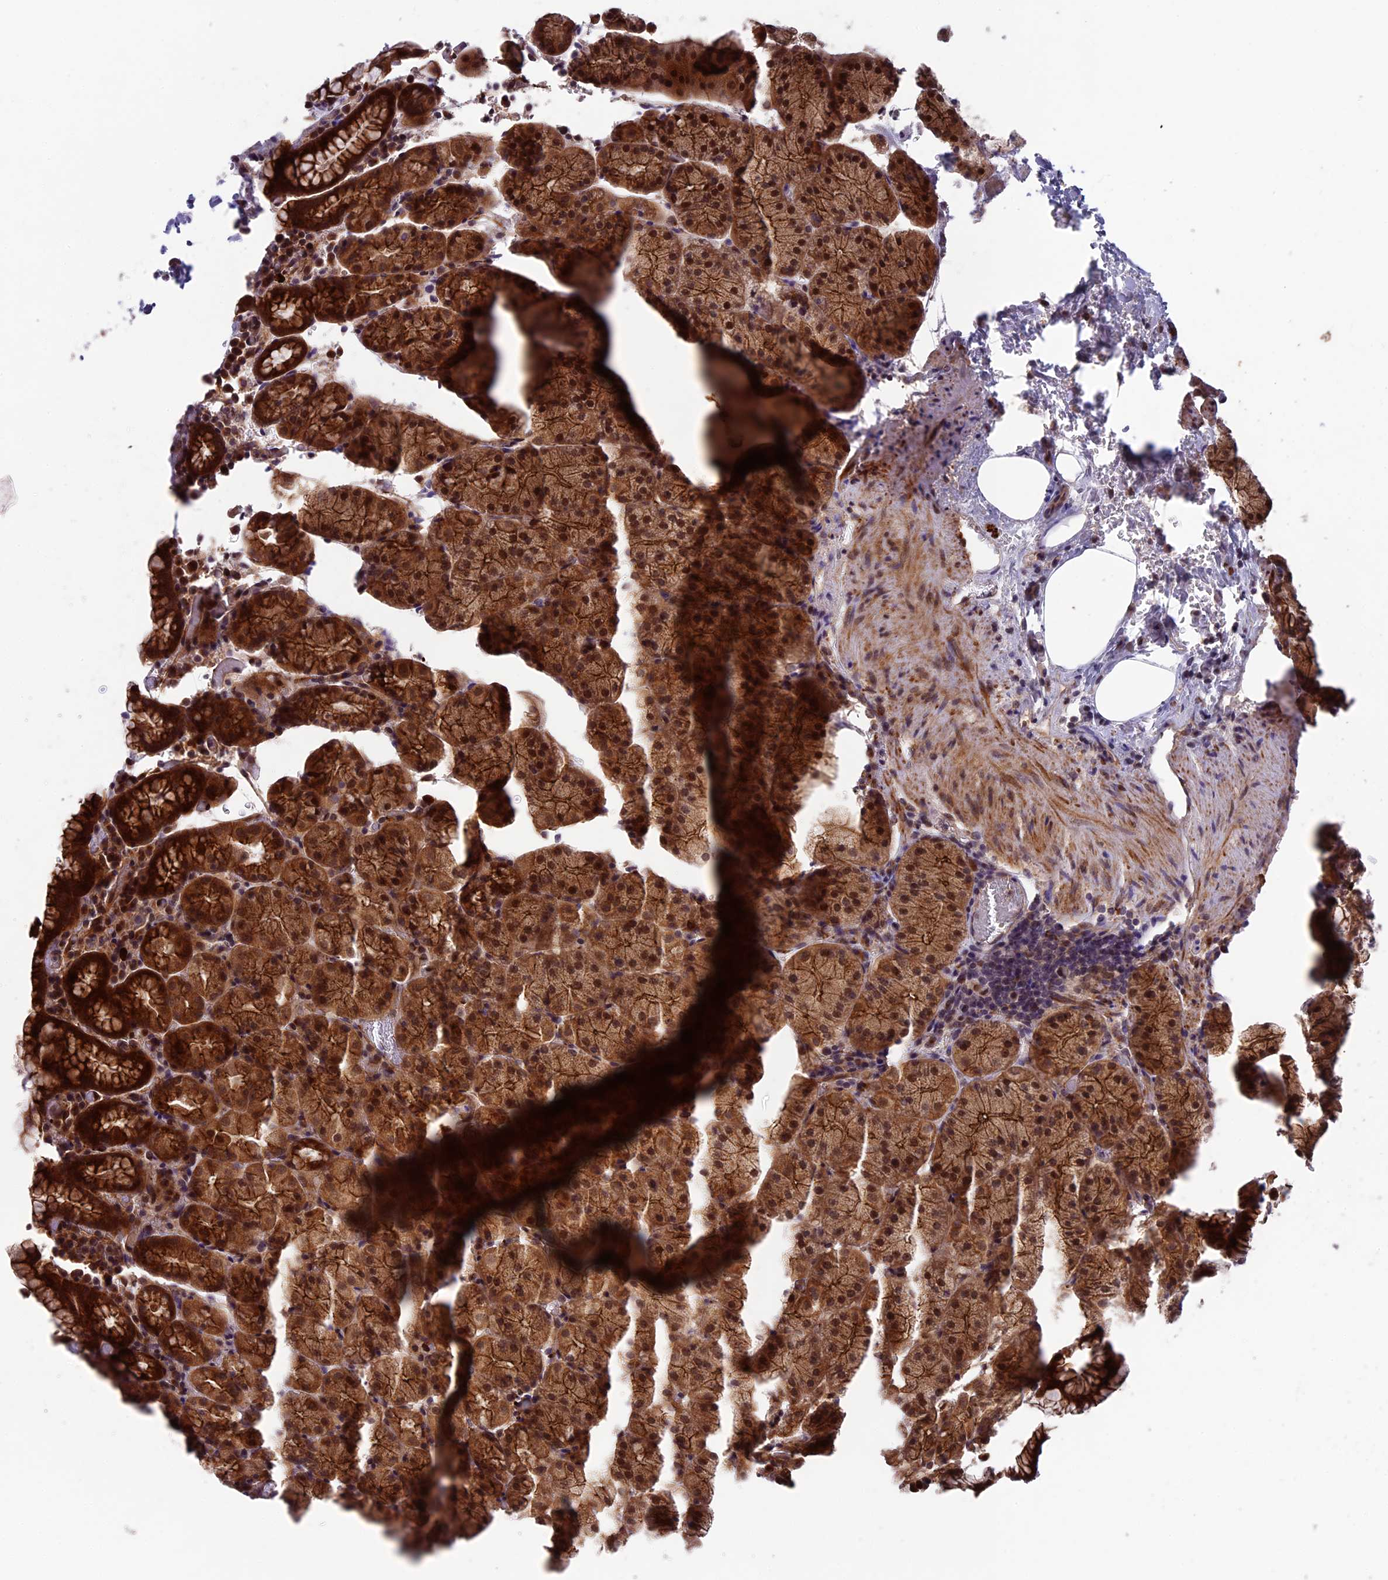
{"staining": {"intensity": "strong", "quantity": ">75%", "location": "cytoplasmic/membranous,nuclear"}, "tissue": "stomach", "cell_type": "Glandular cells", "image_type": "normal", "snomed": [{"axis": "morphology", "description": "Normal tissue, NOS"}, {"axis": "topography", "description": "Stomach, upper"}, {"axis": "topography", "description": "Stomach, lower"}], "caption": "Stomach stained with a brown dye displays strong cytoplasmic/membranous,nuclear positive expression in approximately >75% of glandular cells.", "gene": "SIPA1L3", "patient": {"sex": "male", "age": 80}}